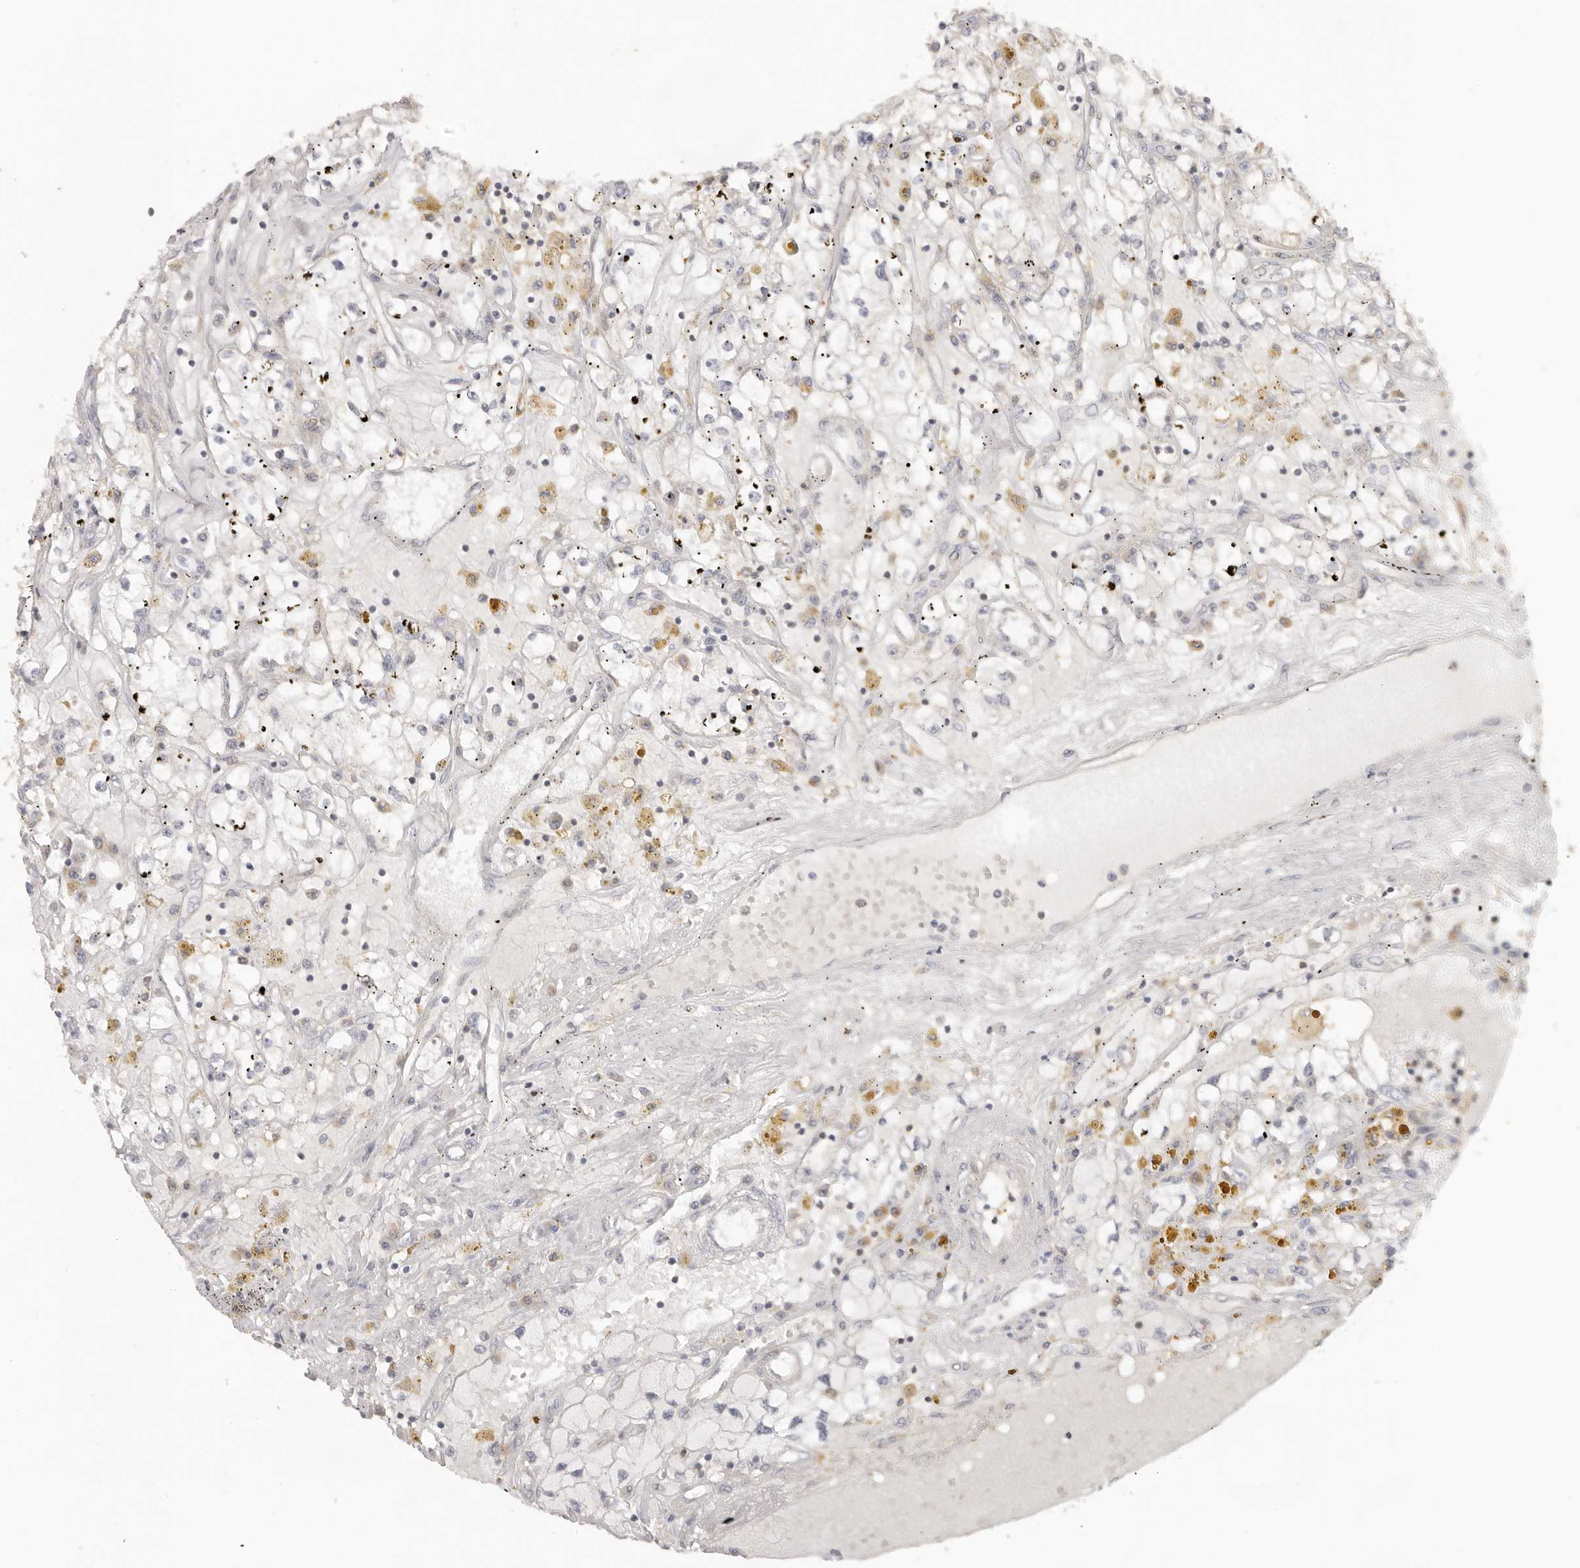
{"staining": {"intensity": "negative", "quantity": "none", "location": "none"}, "tissue": "renal cancer", "cell_type": "Tumor cells", "image_type": "cancer", "snomed": [{"axis": "morphology", "description": "Adenocarcinoma, NOS"}, {"axis": "topography", "description": "Kidney"}], "caption": "DAB immunohistochemical staining of renal cancer (adenocarcinoma) exhibits no significant expression in tumor cells. Brightfield microscopy of immunohistochemistry stained with DAB (3,3'-diaminobenzidine) (brown) and hematoxylin (blue), captured at high magnification.", "gene": "AHDC1", "patient": {"sex": "male", "age": 56}}